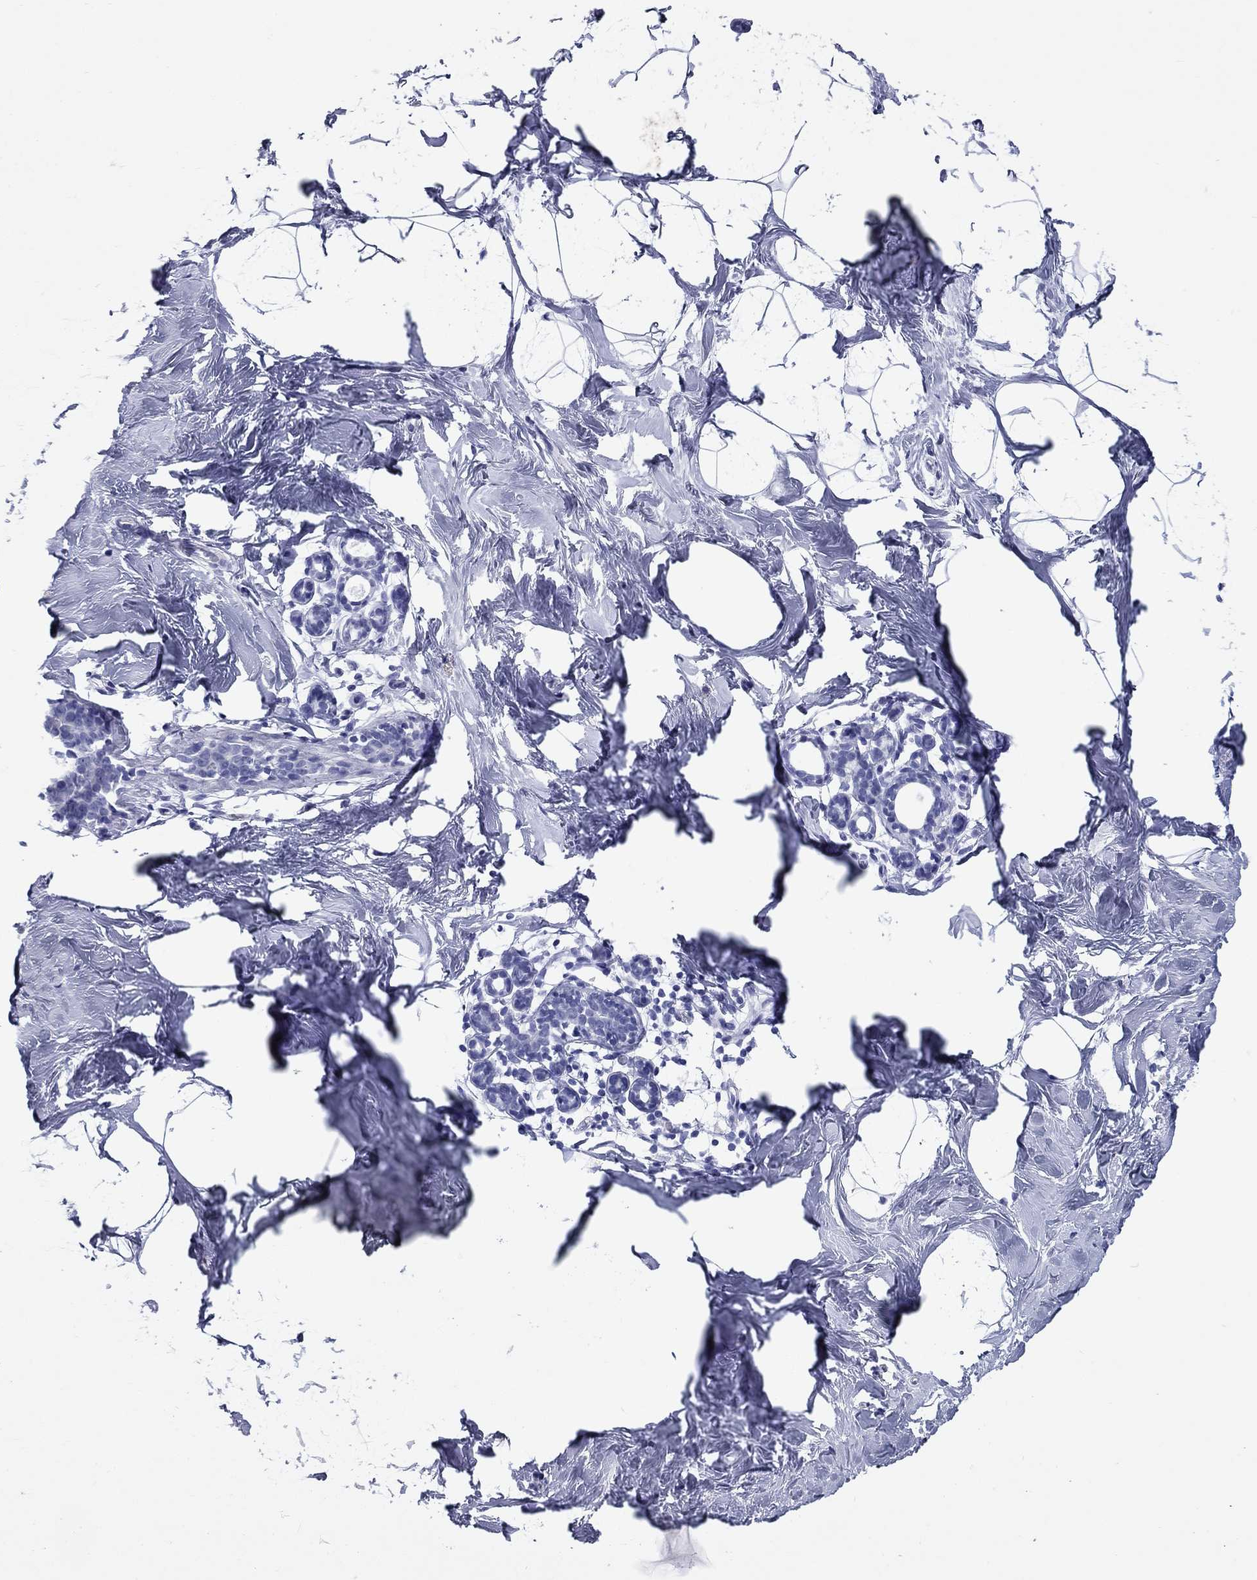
{"staining": {"intensity": "negative", "quantity": "none", "location": "none"}, "tissue": "breast", "cell_type": "Adipocytes", "image_type": "normal", "snomed": [{"axis": "morphology", "description": "Normal tissue, NOS"}, {"axis": "topography", "description": "Breast"}], "caption": "Immunohistochemistry (IHC) histopathology image of normal breast: human breast stained with DAB reveals no significant protein expression in adipocytes. Nuclei are stained in blue.", "gene": "NPPA", "patient": {"sex": "female", "age": 32}}